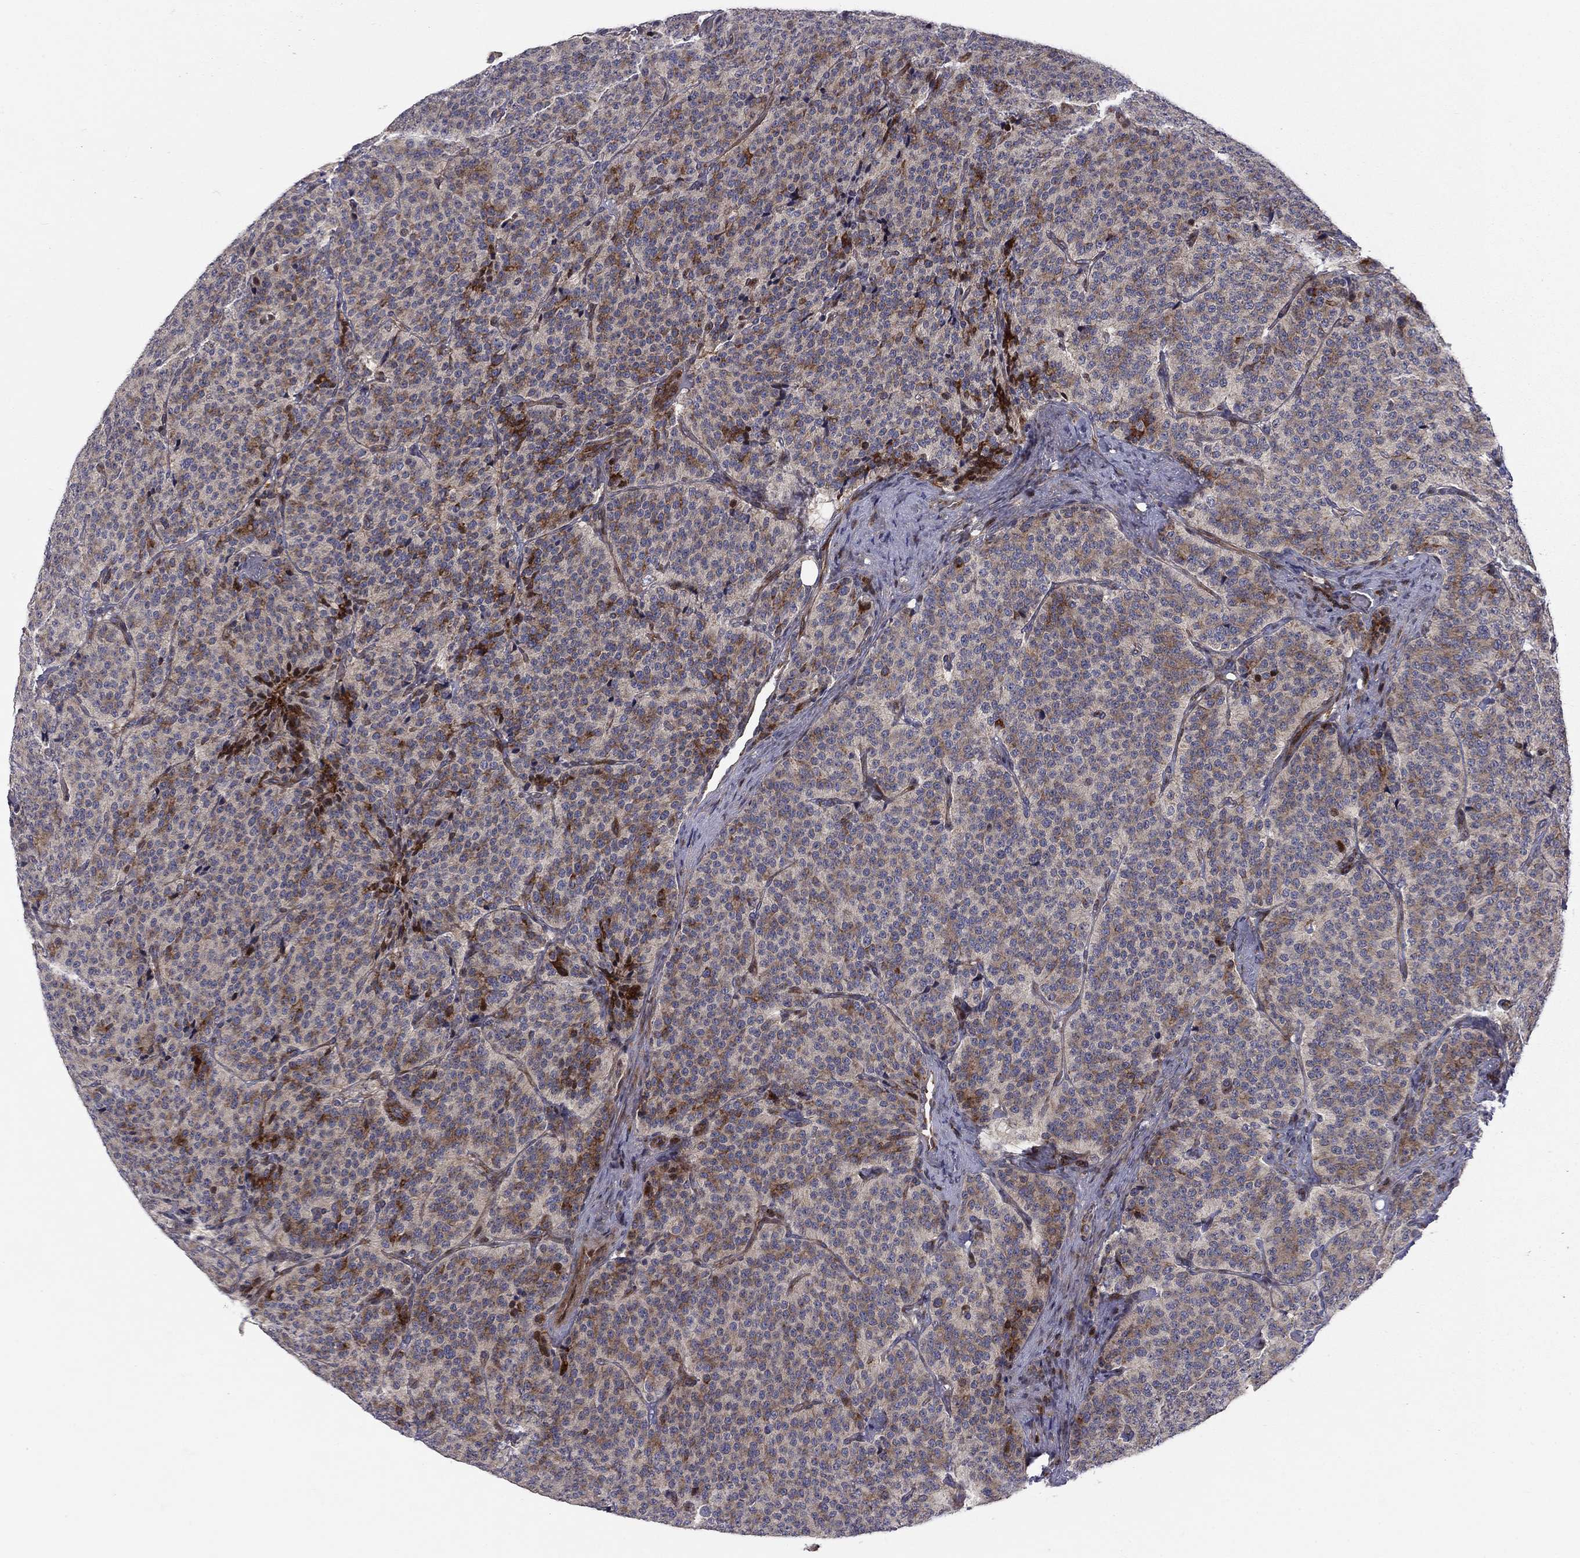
{"staining": {"intensity": "moderate", "quantity": "<25%", "location": "cytoplasmic/membranous"}, "tissue": "carcinoid", "cell_type": "Tumor cells", "image_type": "cancer", "snomed": [{"axis": "morphology", "description": "Carcinoid, malignant, NOS"}, {"axis": "topography", "description": "Small intestine"}], "caption": "Carcinoid stained with a protein marker reveals moderate staining in tumor cells.", "gene": "MIOS", "patient": {"sex": "female", "age": 58}}